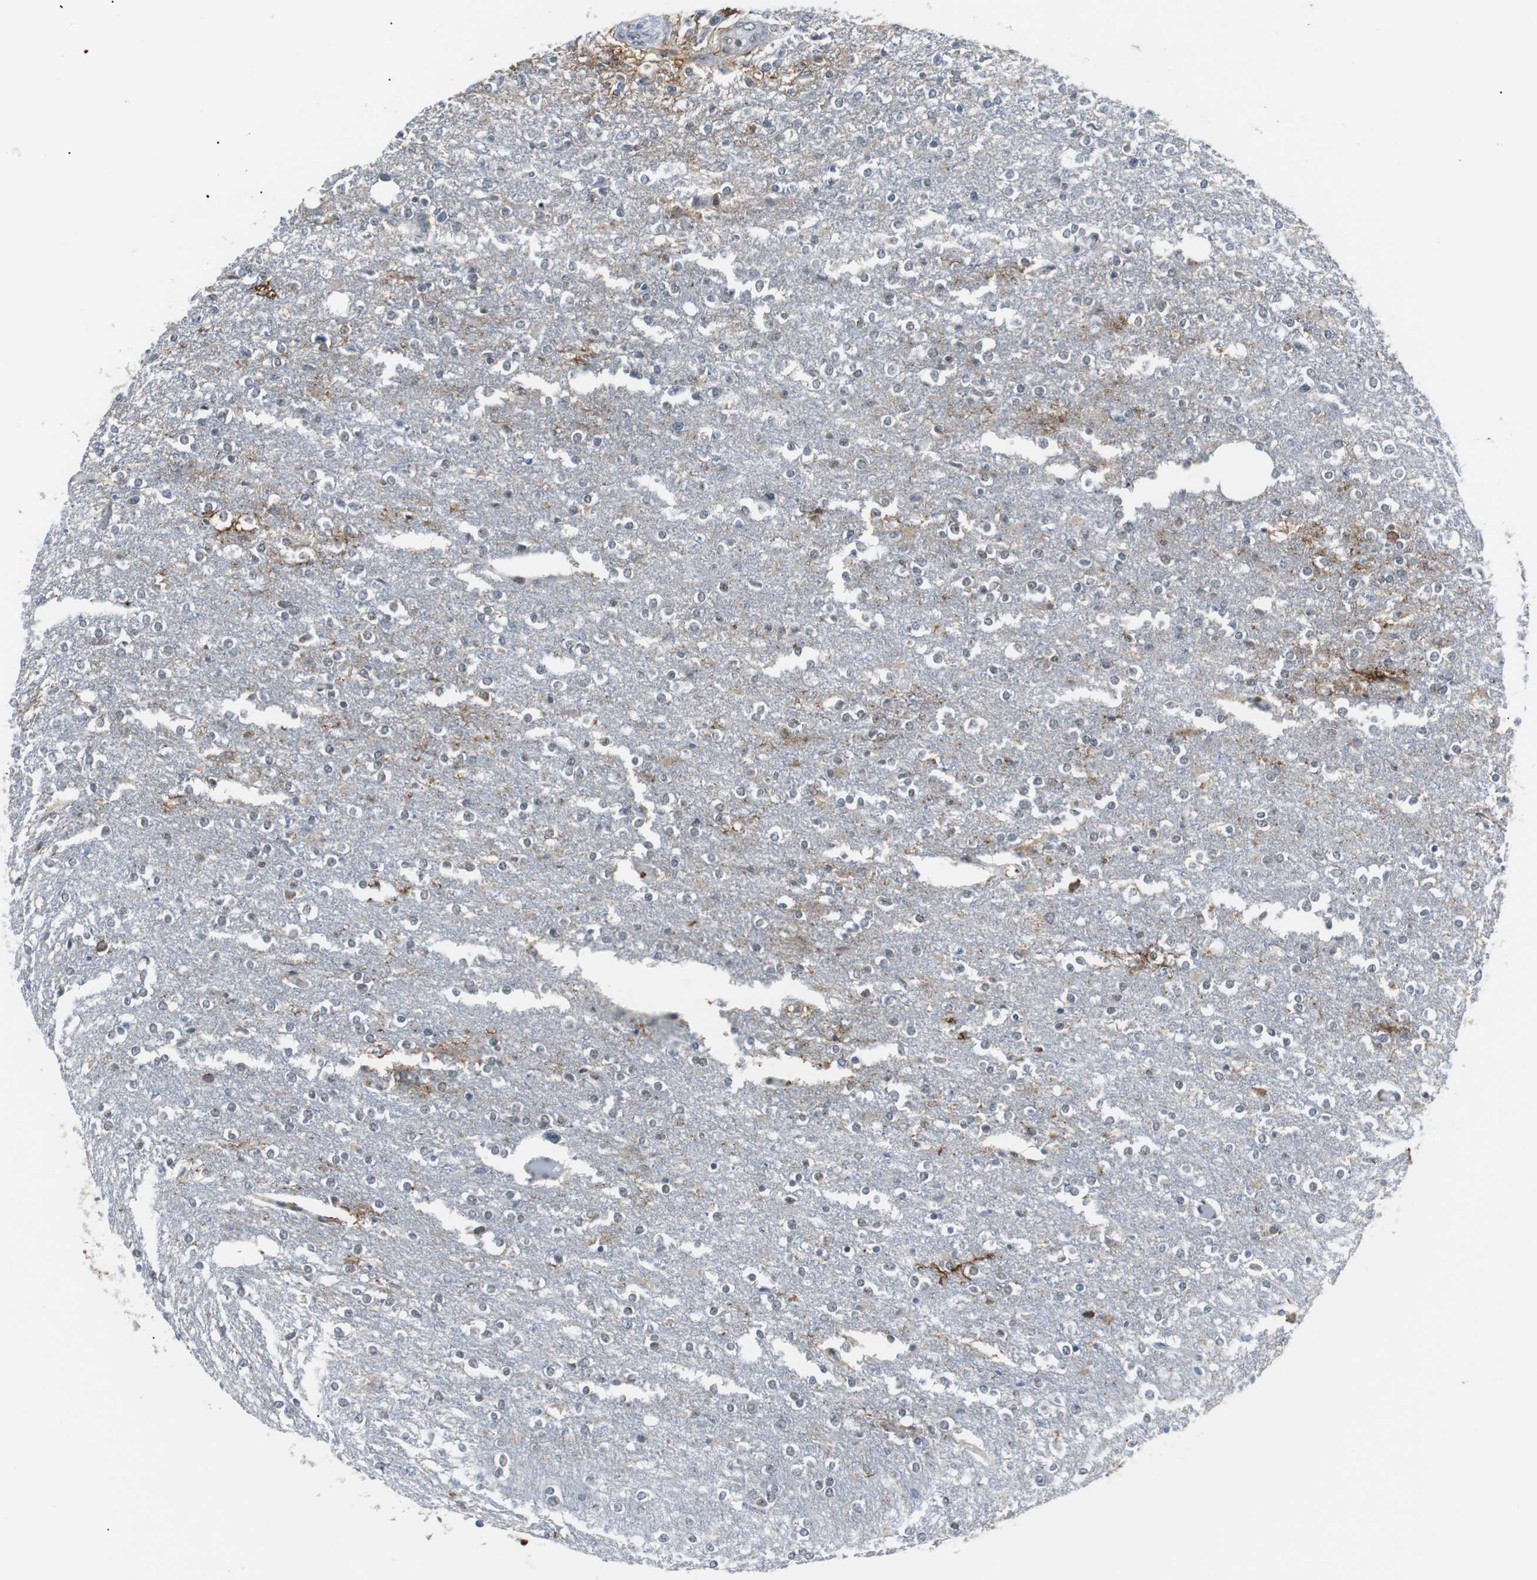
{"staining": {"intensity": "moderate", "quantity": "<25%", "location": "cytoplasmic/membranous"}, "tissue": "glioma", "cell_type": "Tumor cells", "image_type": "cancer", "snomed": [{"axis": "morphology", "description": "Glioma, malignant, High grade"}, {"axis": "topography", "description": "Cerebral cortex"}], "caption": "IHC of human malignant glioma (high-grade) shows low levels of moderate cytoplasmic/membranous staining in approximately <25% of tumor cells. The staining is performed using DAB brown chromogen to label protein expression. The nuclei are counter-stained blue using hematoxylin.", "gene": "SIRT1", "patient": {"sex": "male", "age": 76}}